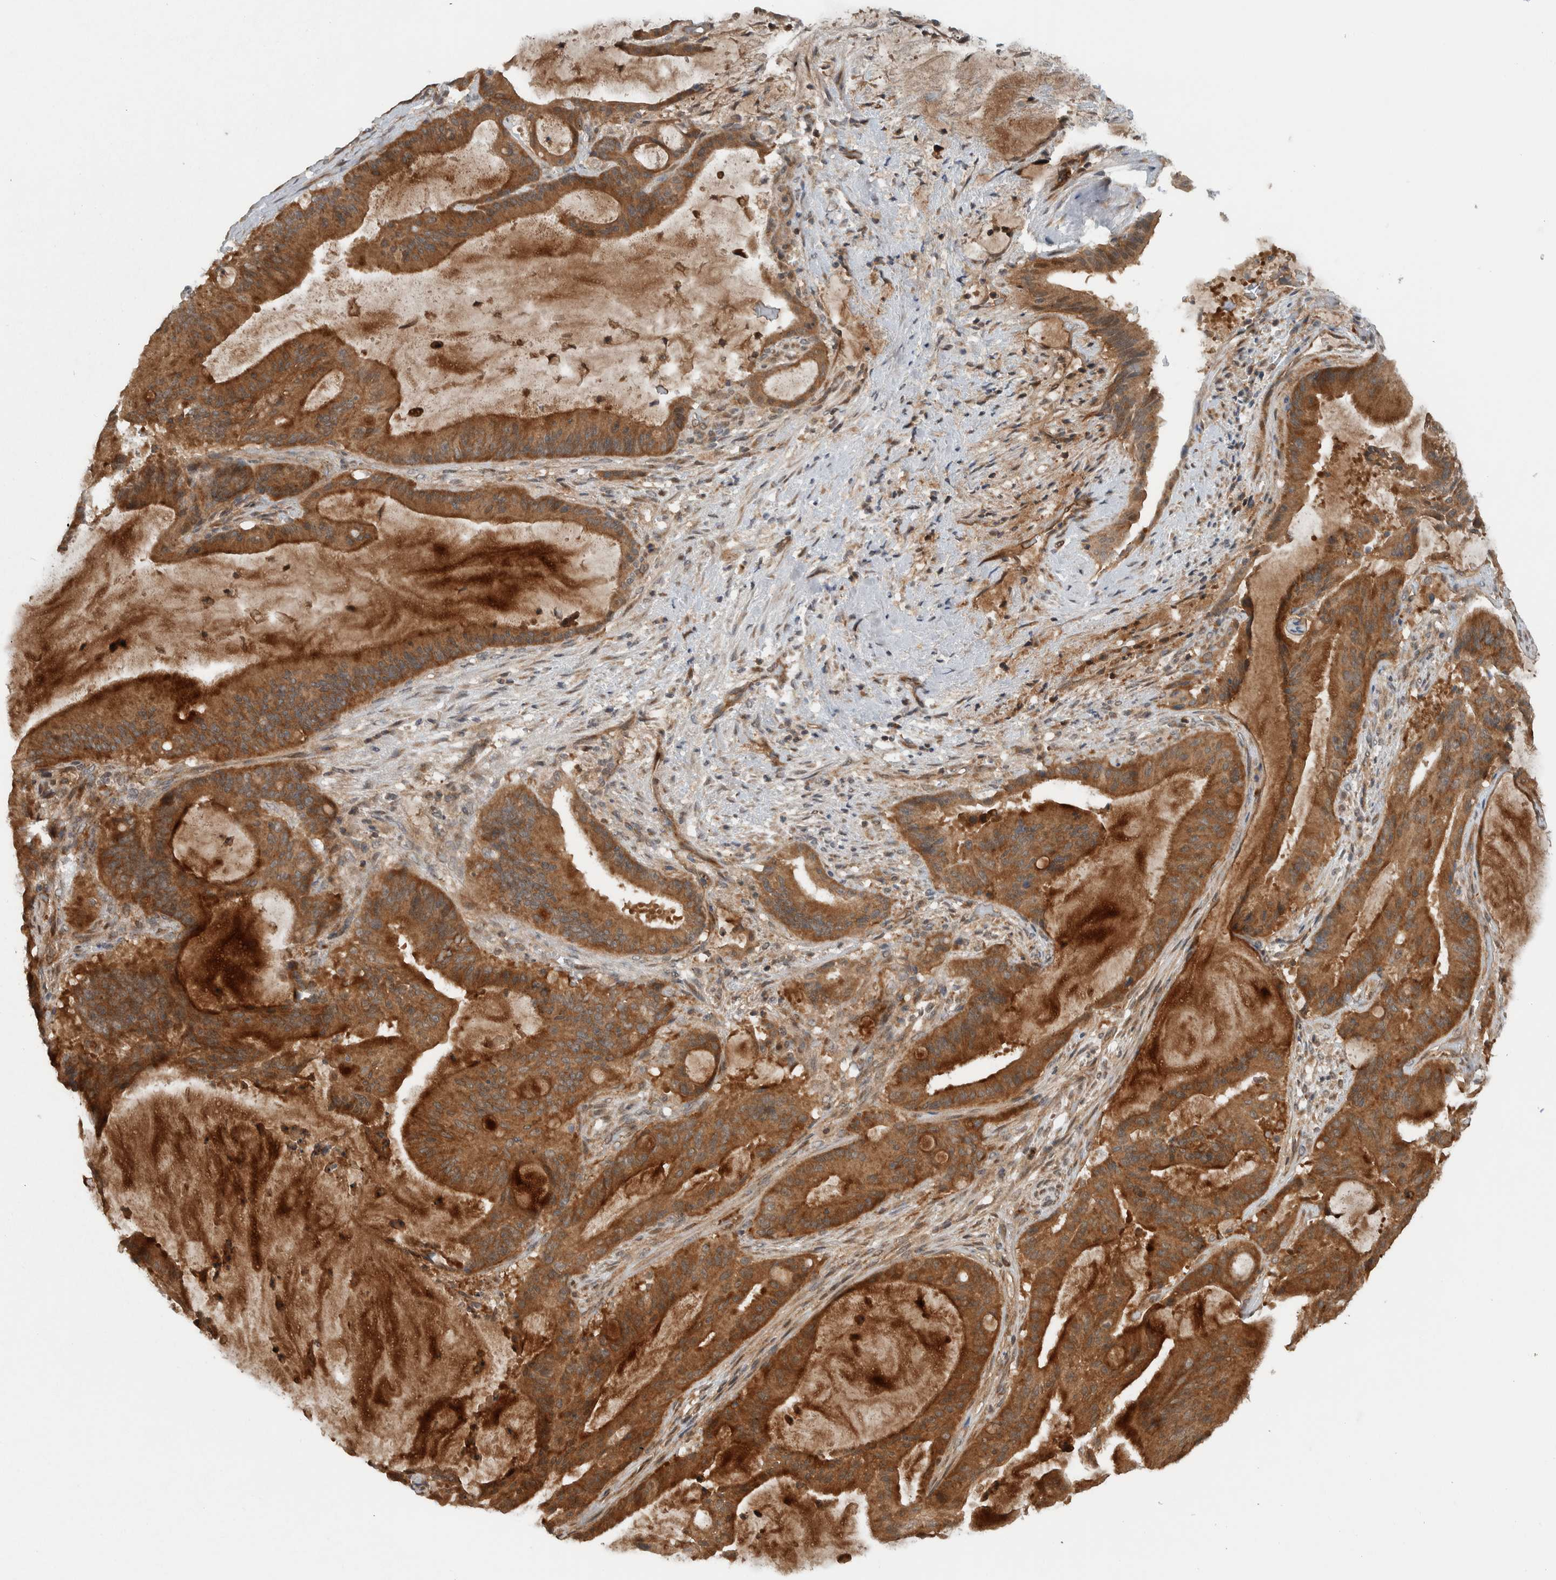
{"staining": {"intensity": "strong", "quantity": ">75%", "location": "cytoplasmic/membranous"}, "tissue": "liver cancer", "cell_type": "Tumor cells", "image_type": "cancer", "snomed": [{"axis": "morphology", "description": "Normal tissue, NOS"}, {"axis": "morphology", "description": "Cholangiocarcinoma"}, {"axis": "topography", "description": "Liver"}, {"axis": "topography", "description": "Peripheral nerve tissue"}], "caption": "This micrograph displays liver cancer (cholangiocarcinoma) stained with IHC to label a protein in brown. The cytoplasmic/membranous of tumor cells show strong positivity for the protein. Nuclei are counter-stained blue.", "gene": "KLHL6", "patient": {"sex": "female", "age": 73}}